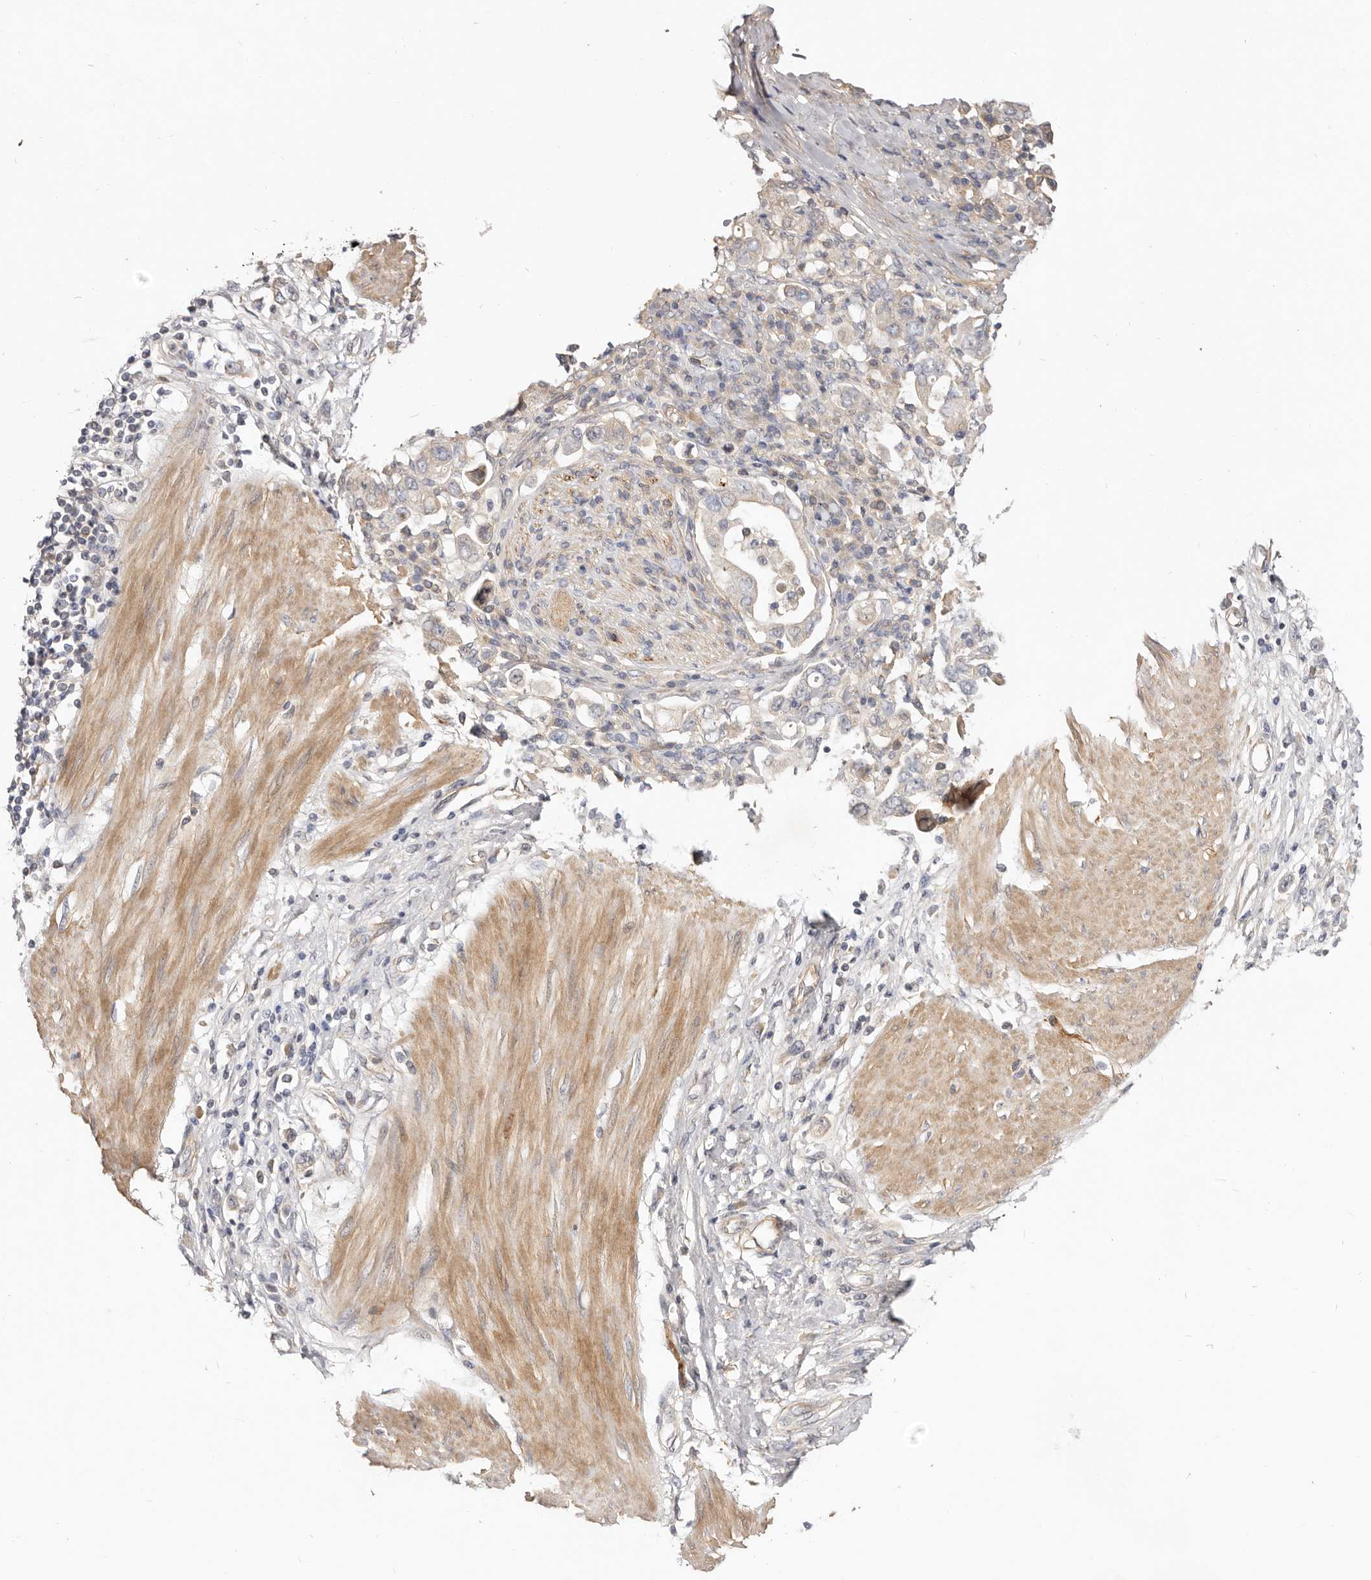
{"staining": {"intensity": "negative", "quantity": "none", "location": "none"}, "tissue": "stomach cancer", "cell_type": "Tumor cells", "image_type": "cancer", "snomed": [{"axis": "morphology", "description": "Adenocarcinoma, NOS"}, {"axis": "topography", "description": "Stomach"}], "caption": "Immunohistochemical staining of stomach adenocarcinoma reveals no significant staining in tumor cells.", "gene": "ADAMTS9", "patient": {"sex": "female", "age": 76}}